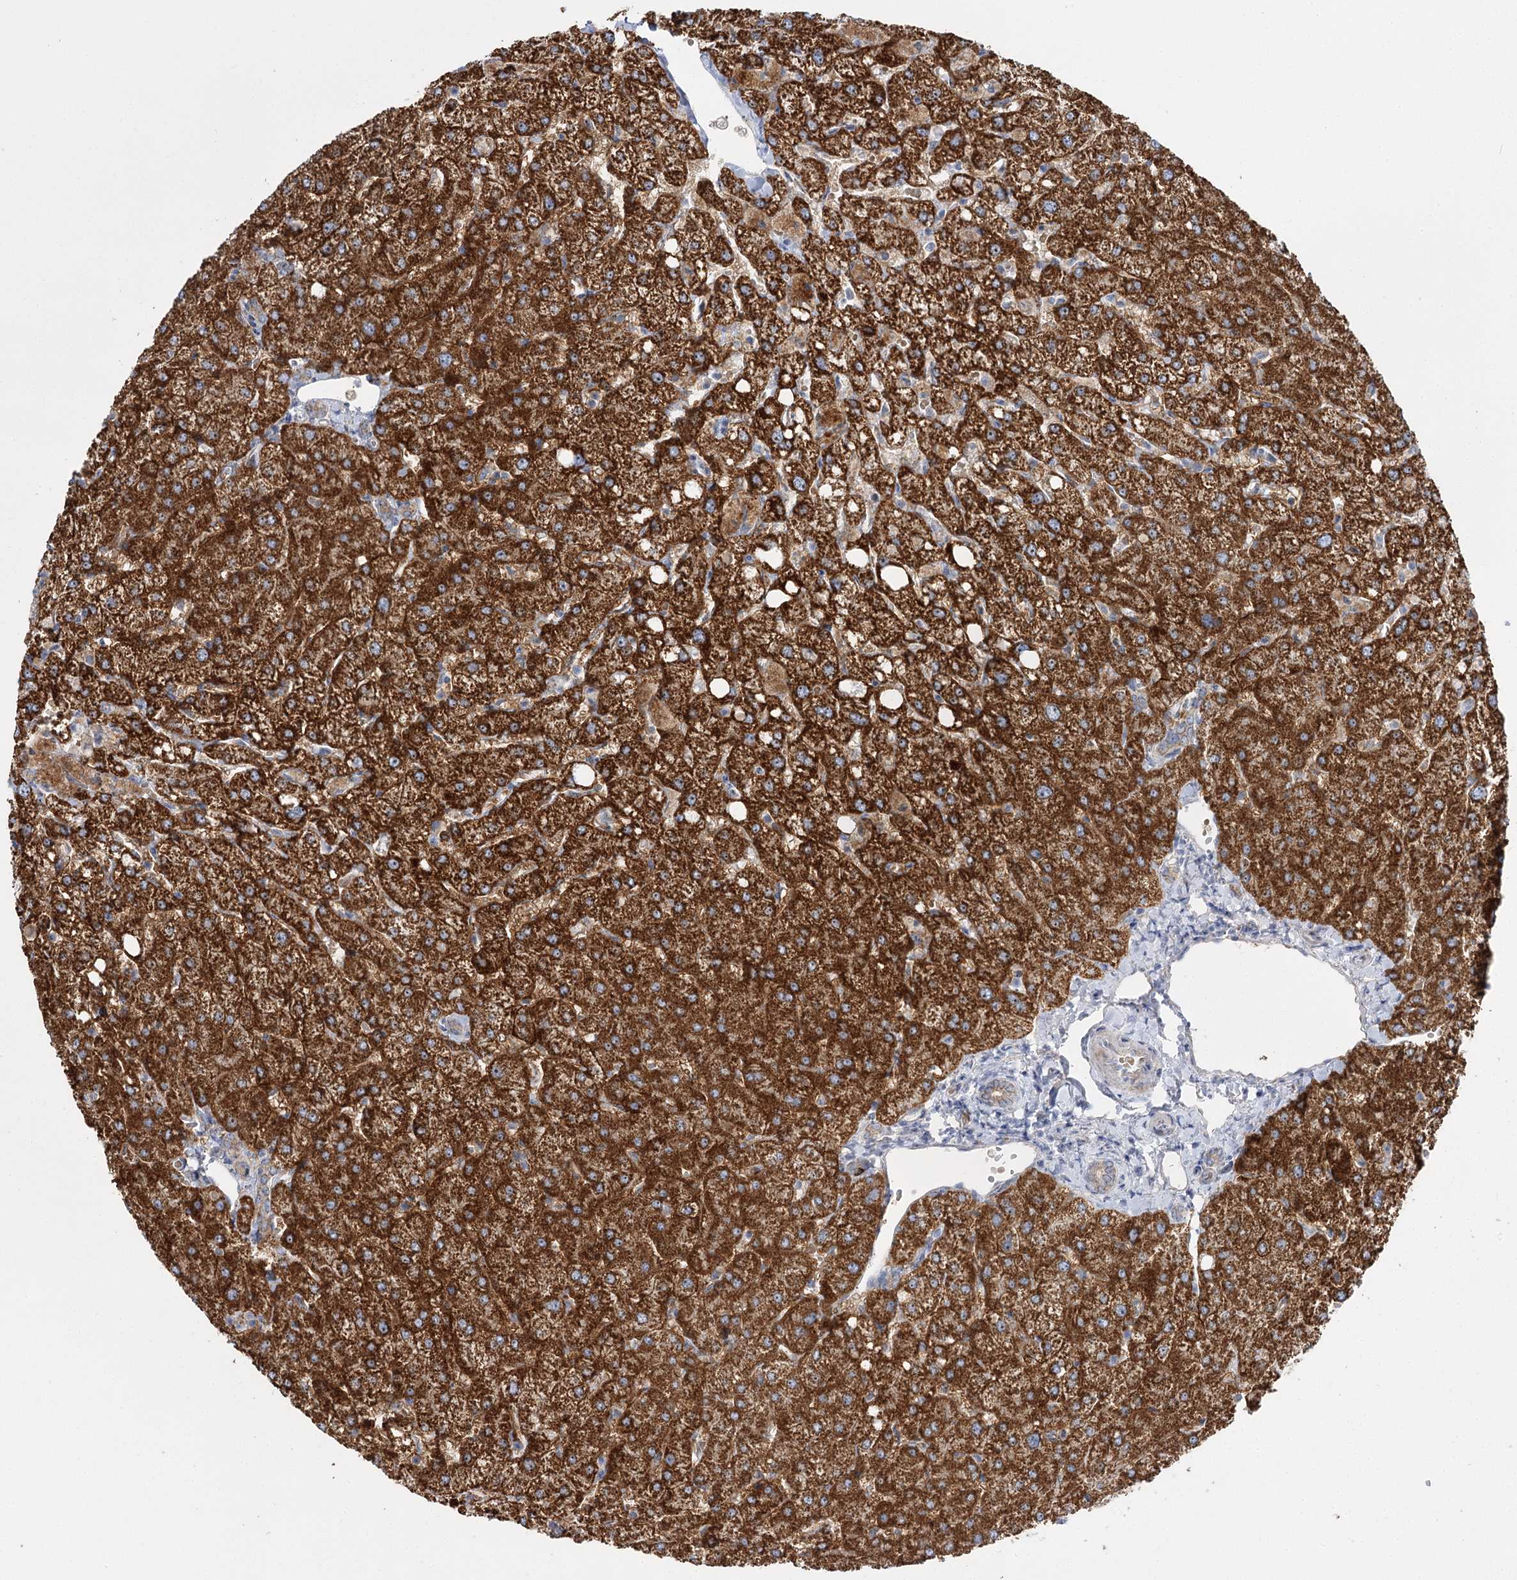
{"staining": {"intensity": "strong", "quantity": "<25%", "location": "cytoplasmic/membranous"}, "tissue": "liver", "cell_type": "Cholangiocytes", "image_type": "normal", "snomed": [{"axis": "morphology", "description": "Normal tissue, NOS"}, {"axis": "topography", "description": "Liver"}], "caption": "Protein analysis of normal liver exhibits strong cytoplasmic/membranous staining in about <25% of cholangiocytes.", "gene": "SUOX", "patient": {"sex": "female", "age": 54}}